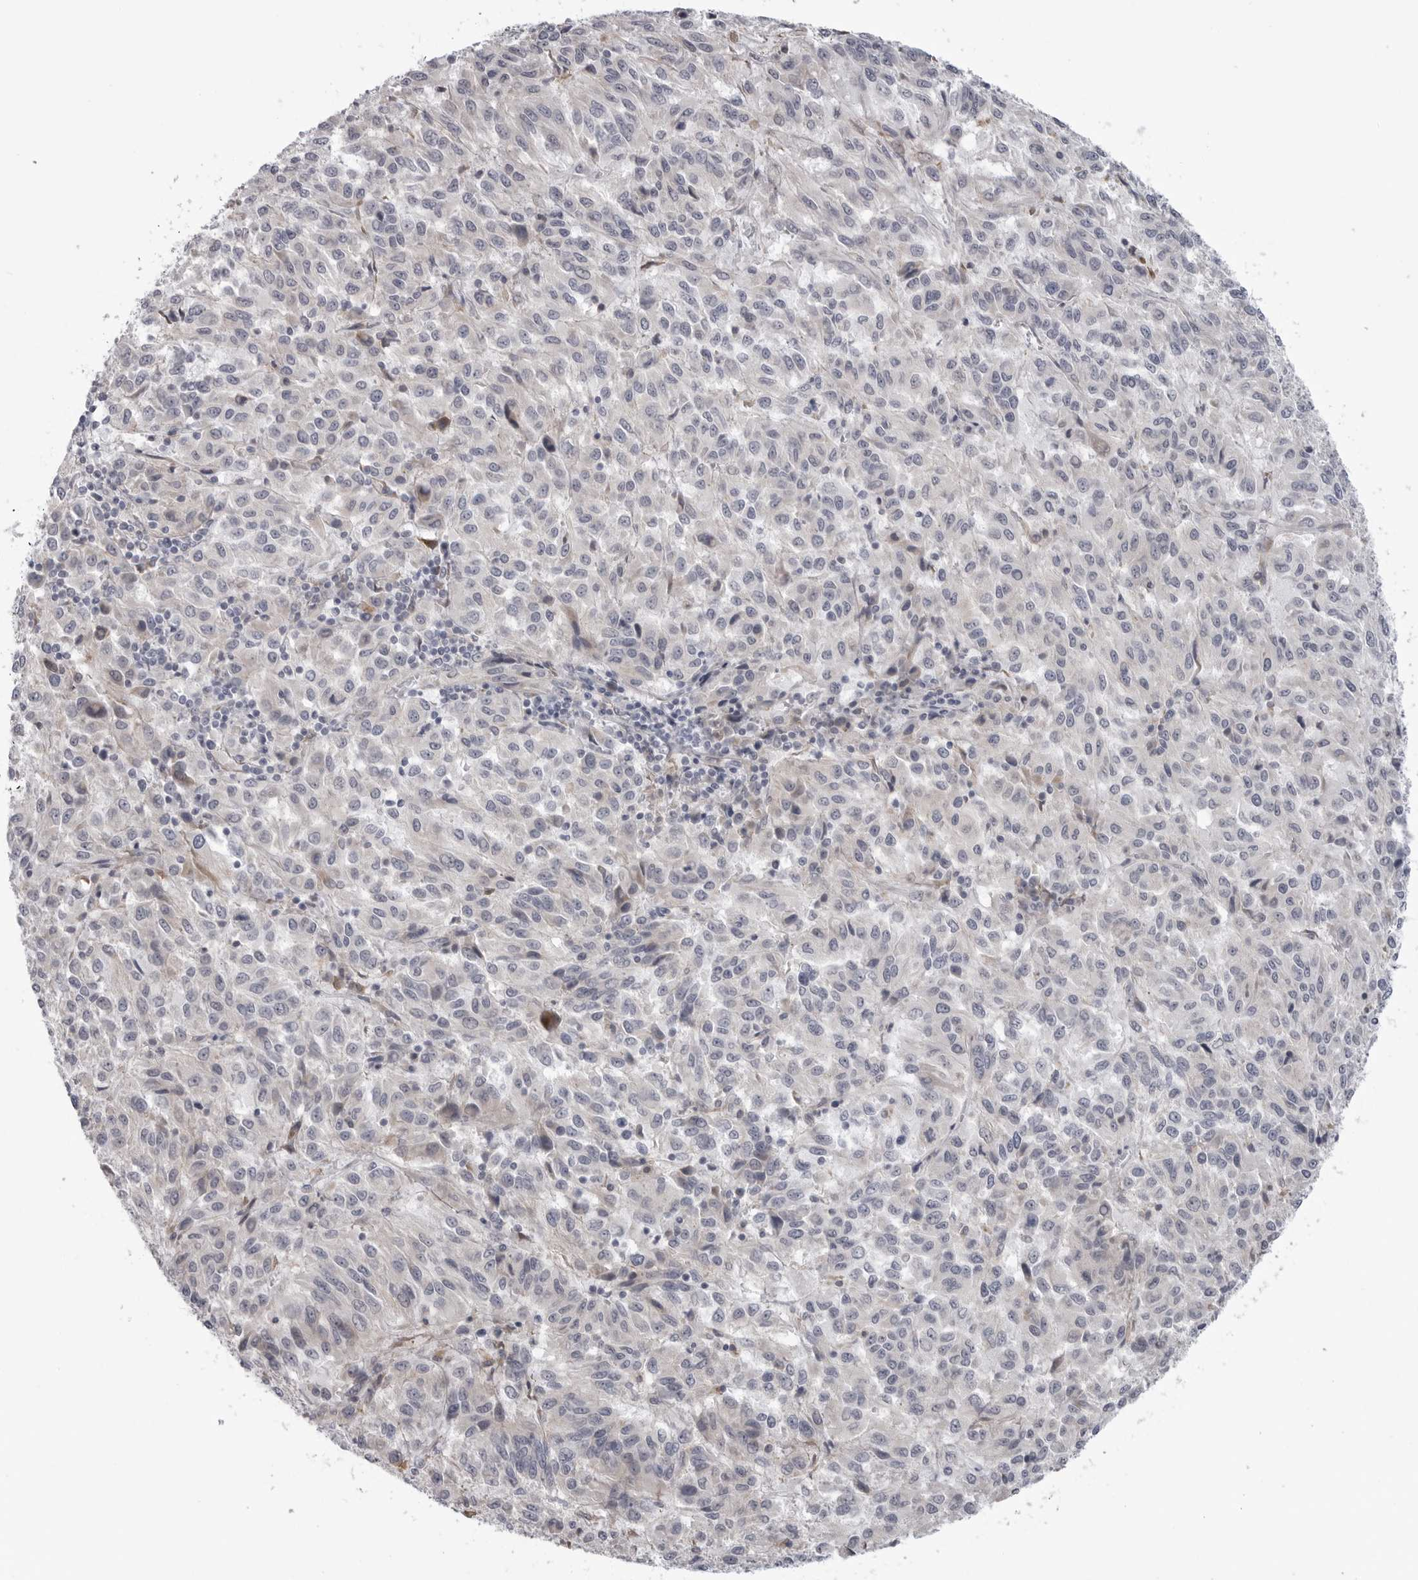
{"staining": {"intensity": "negative", "quantity": "none", "location": "none"}, "tissue": "melanoma", "cell_type": "Tumor cells", "image_type": "cancer", "snomed": [{"axis": "morphology", "description": "Malignant melanoma, Metastatic site"}, {"axis": "topography", "description": "Lung"}], "caption": "IHC image of melanoma stained for a protein (brown), which demonstrates no expression in tumor cells.", "gene": "SCP2", "patient": {"sex": "male", "age": 64}}